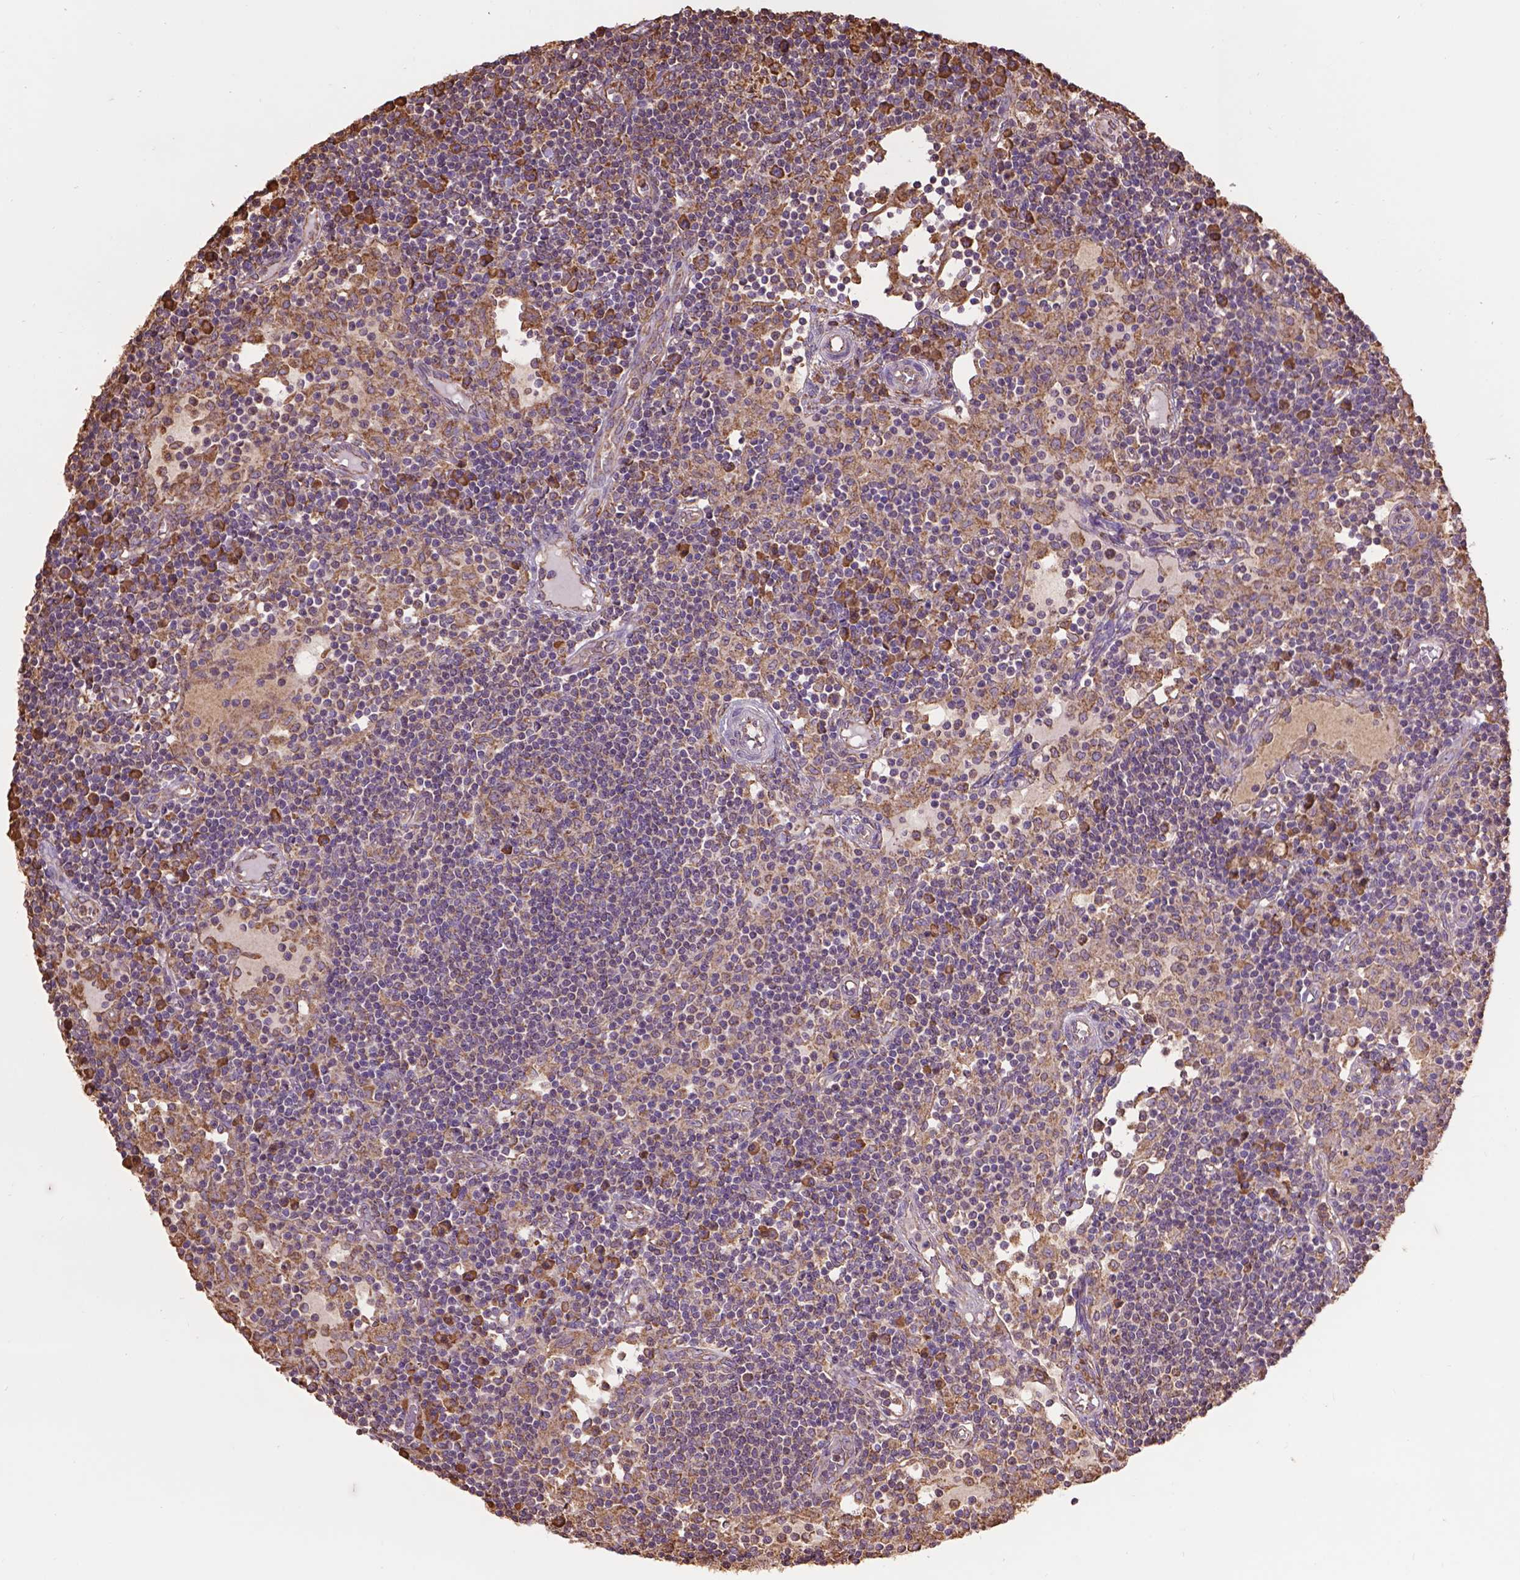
{"staining": {"intensity": "moderate", "quantity": ">75%", "location": "cytoplasmic/membranous"}, "tissue": "lymph node", "cell_type": "Germinal center cells", "image_type": "normal", "snomed": [{"axis": "morphology", "description": "Normal tissue, NOS"}, {"axis": "topography", "description": "Lymph node"}], "caption": "This micrograph reveals immunohistochemistry staining of benign human lymph node, with medium moderate cytoplasmic/membranous positivity in approximately >75% of germinal center cells.", "gene": "PPP2R5E", "patient": {"sex": "female", "age": 72}}